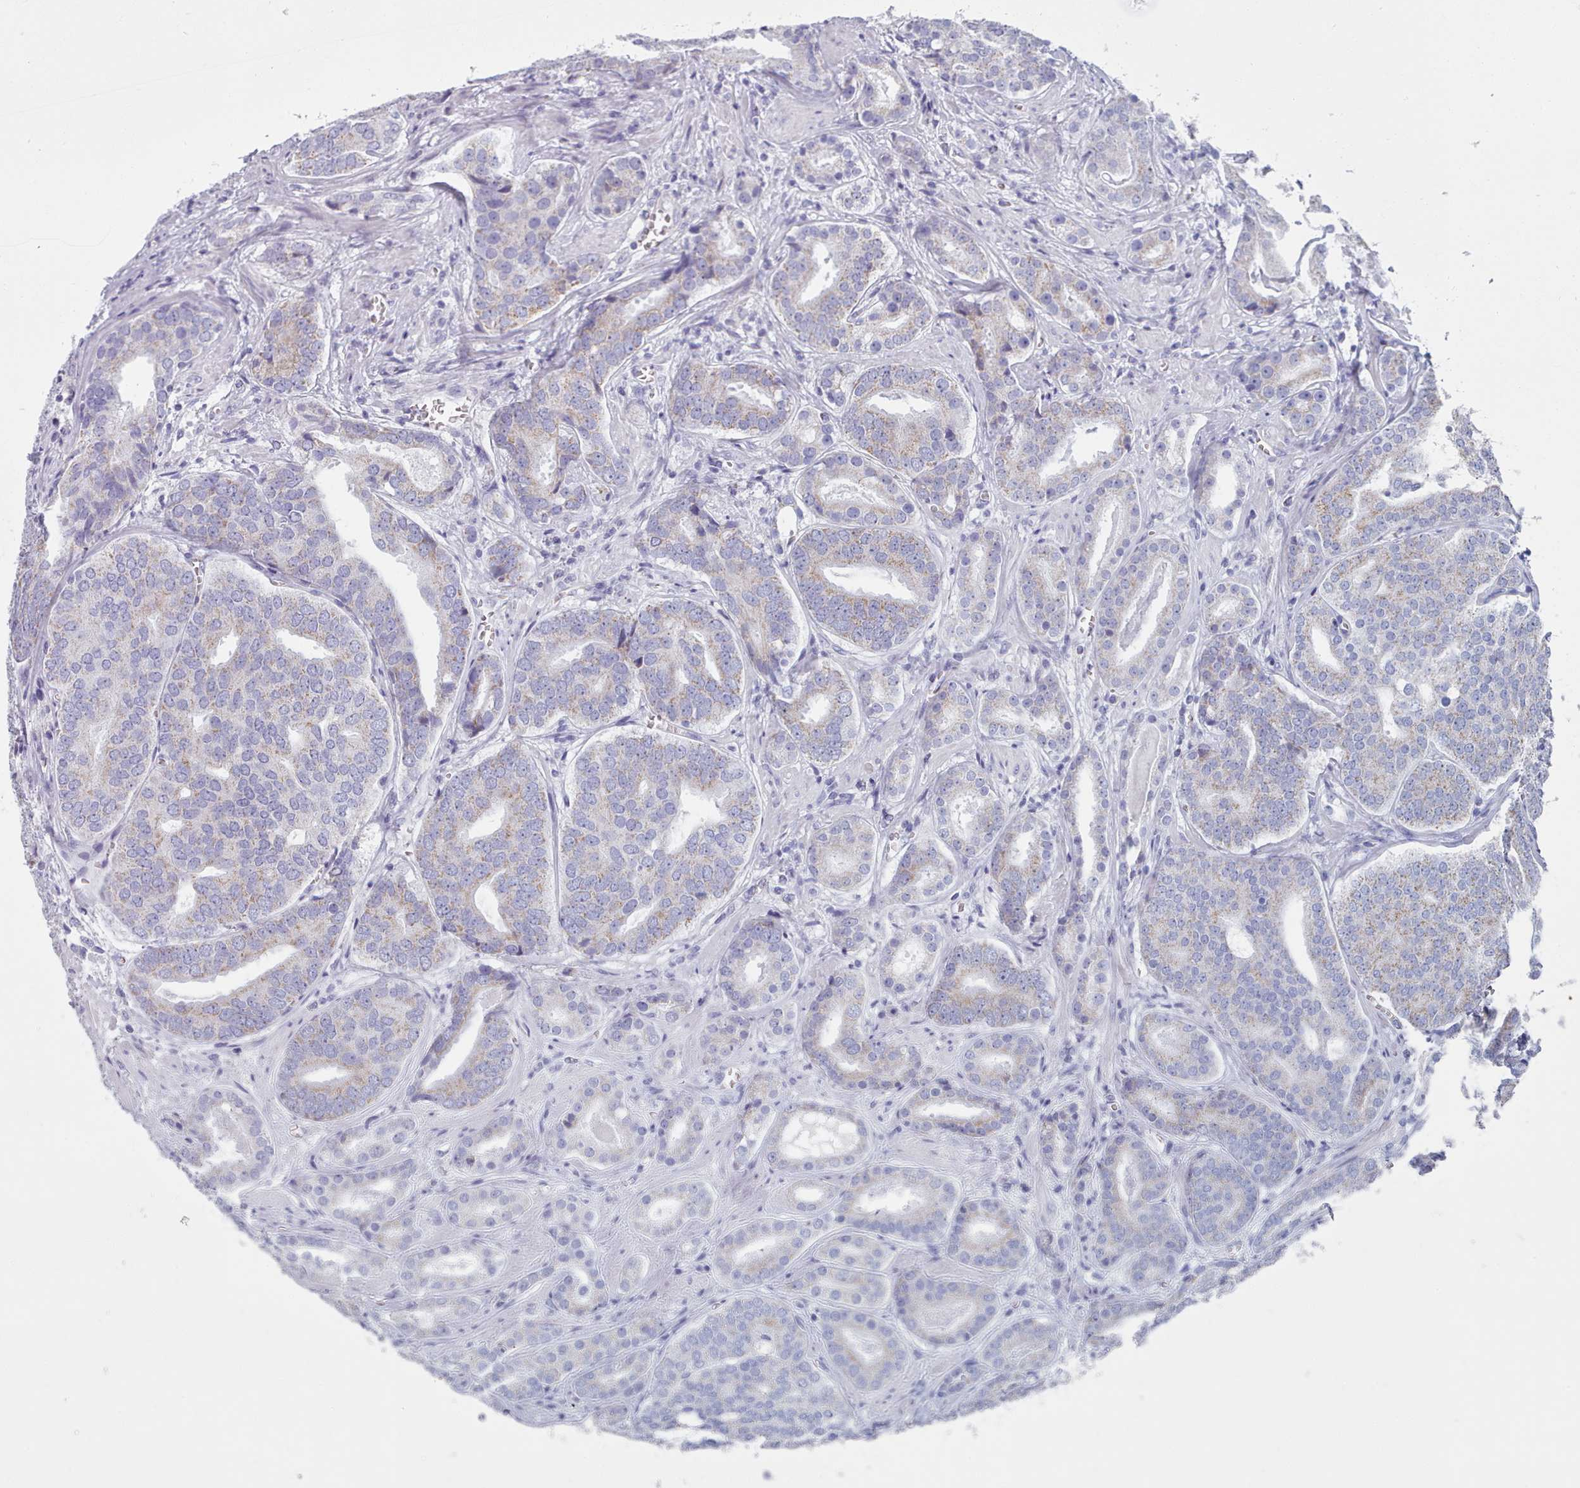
{"staining": {"intensity": "weak", "quantity": "<25%", "location": "cytoplasmic/membranous"}, "tissue": "prostate cancer", "cell_type": "Tumor cells", "image_type": "cancer", "snomed": [{"axis": "morphology", "description": "Adenocarcinoma, High grade"}, {"axis": "topography", "description": "Prostate"}], "caption": "Immunohistochemistry (IHC) of human prostate cancer demonstrates no positivity in tumor cells.", "gene": "HAO1", "patient": {"sex": "male", "age": 55}}